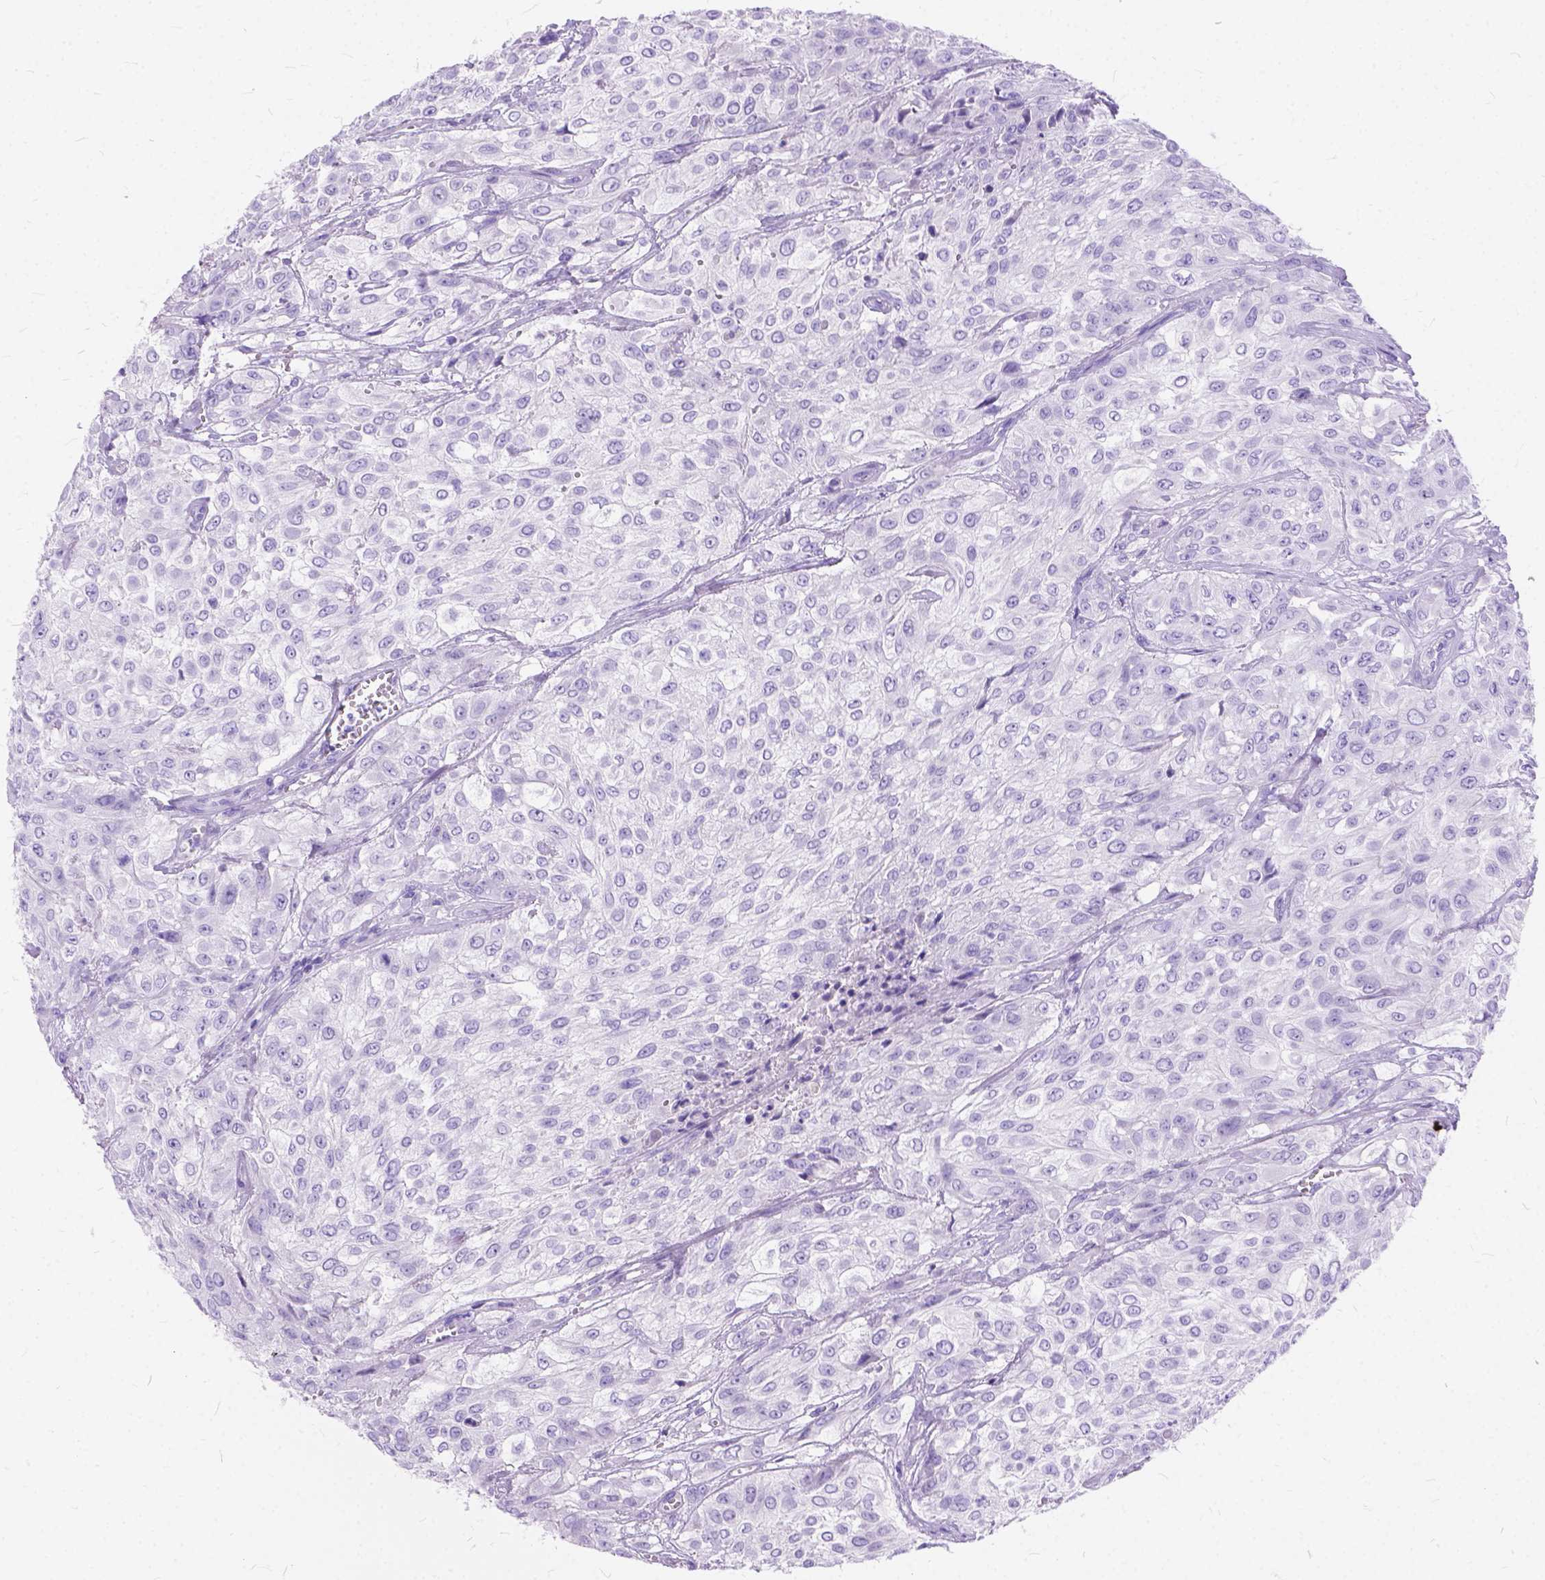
{"staining": {"intensity": "negative", "quantity": "none", "location": "none"}, "tissue": "urothelial cancer", "cell_type": "Tumor cells", "image_type": "cancer", "snomed": [{"axis": "morphology", "description": "Urothelial carcinoma, High grade"}, {"axis": "topography", "description": "Urinary bladder"}], "caption": "The histopathology image reveals no staining of tumor cells in high-grade urothelial carcinoma.", "gene": "C1QTNF3", "patient": {"sex": "male", "age": 57}}